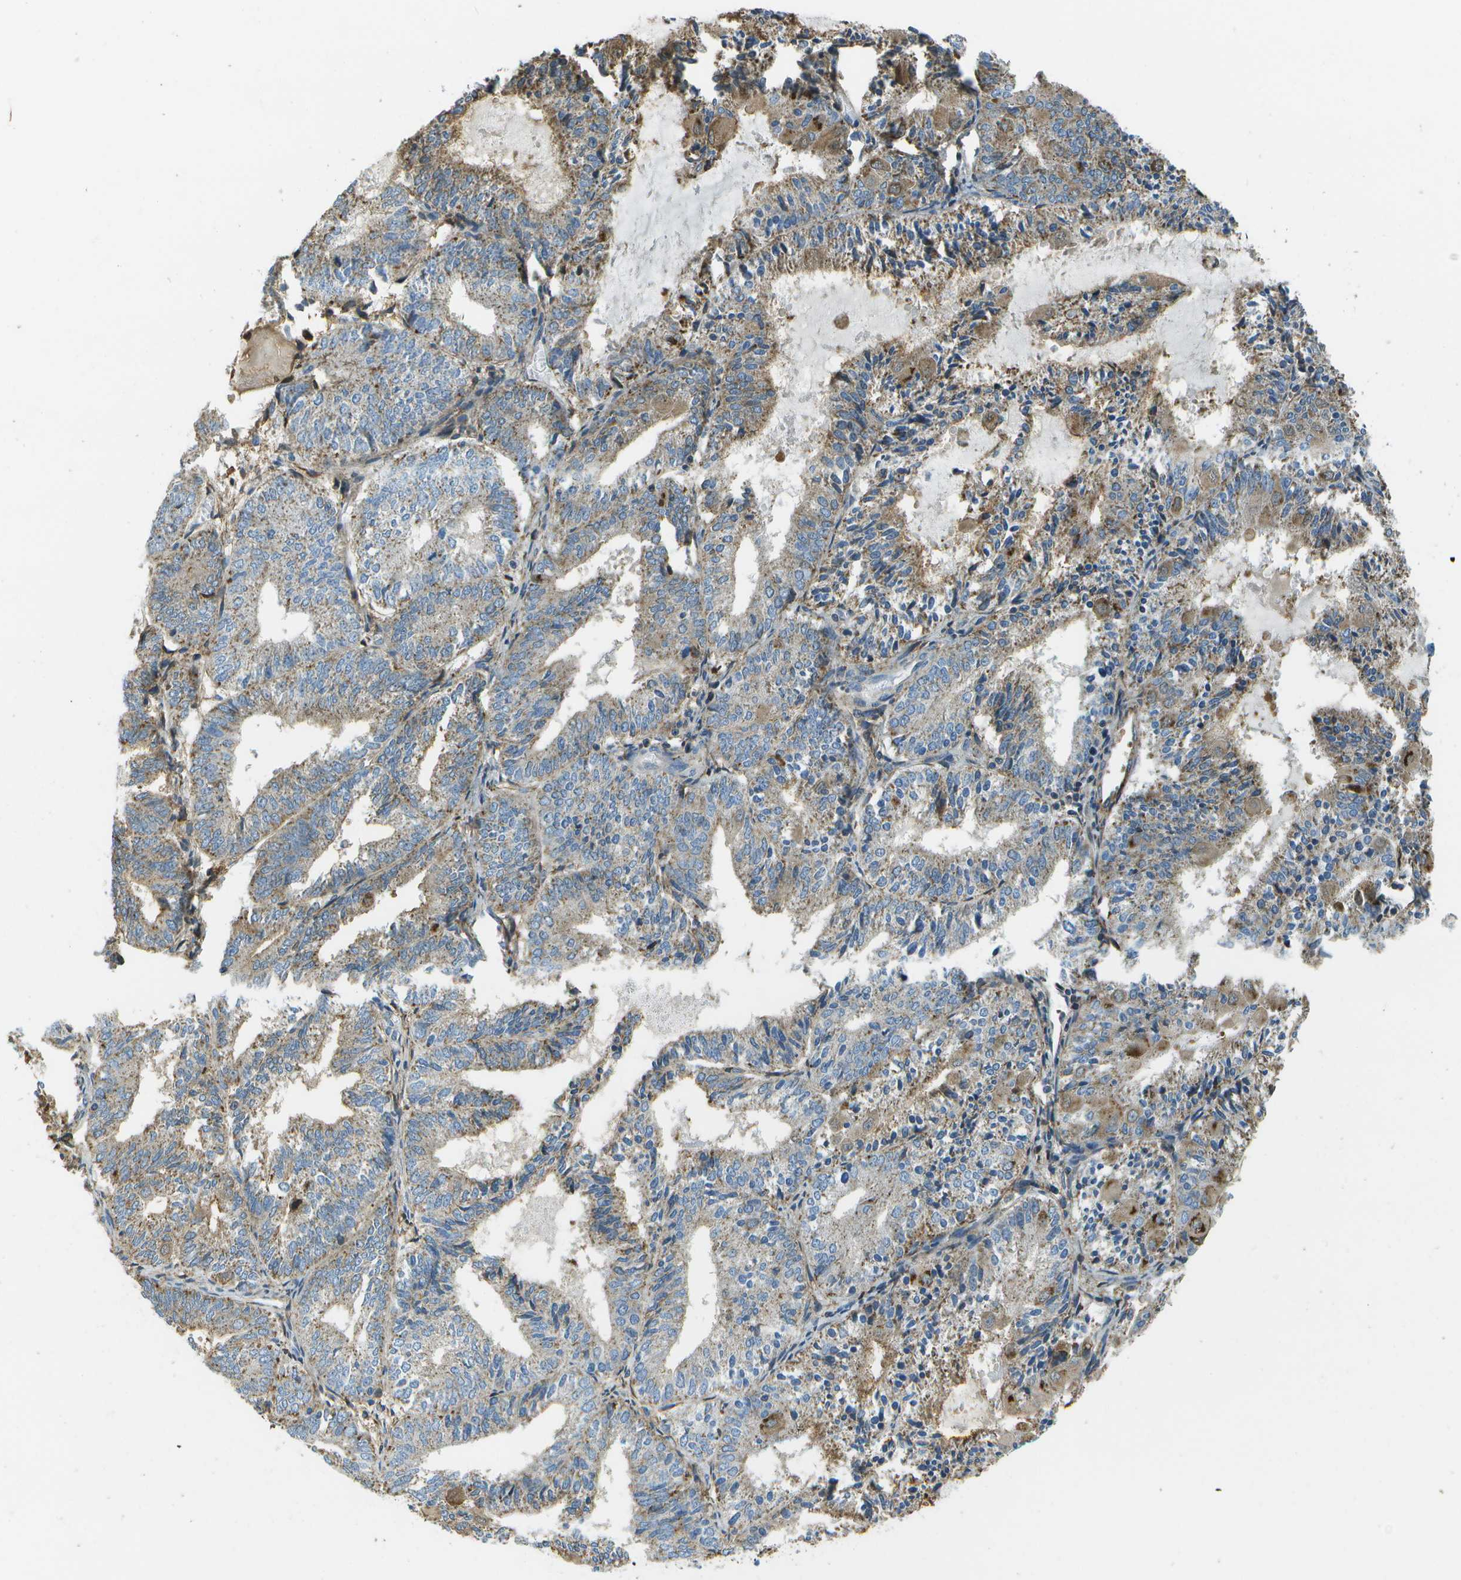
{"staining": {"intensity": "moderate", "quantity": "25%-75%", "location": "cytoplasmic/membranous"}, "tissue": "endometrial cancer", "cell_type": "Tumor cells", "image_type": "cancer", "snomed": [{"axis": "morphology", "description": "Adenocarcinoma, NOS"}, {"axis": "topography", "description": "Endometrium"}], "caption": "Adenocarcinoma (endometrial) stained with a brown dye shows moderate cytoplasmic/membranous positive positivity in approximately 25%-75% of tumor cells.", "gene": "LRRC66", "patient": {"sex": "female", "age": 81}}